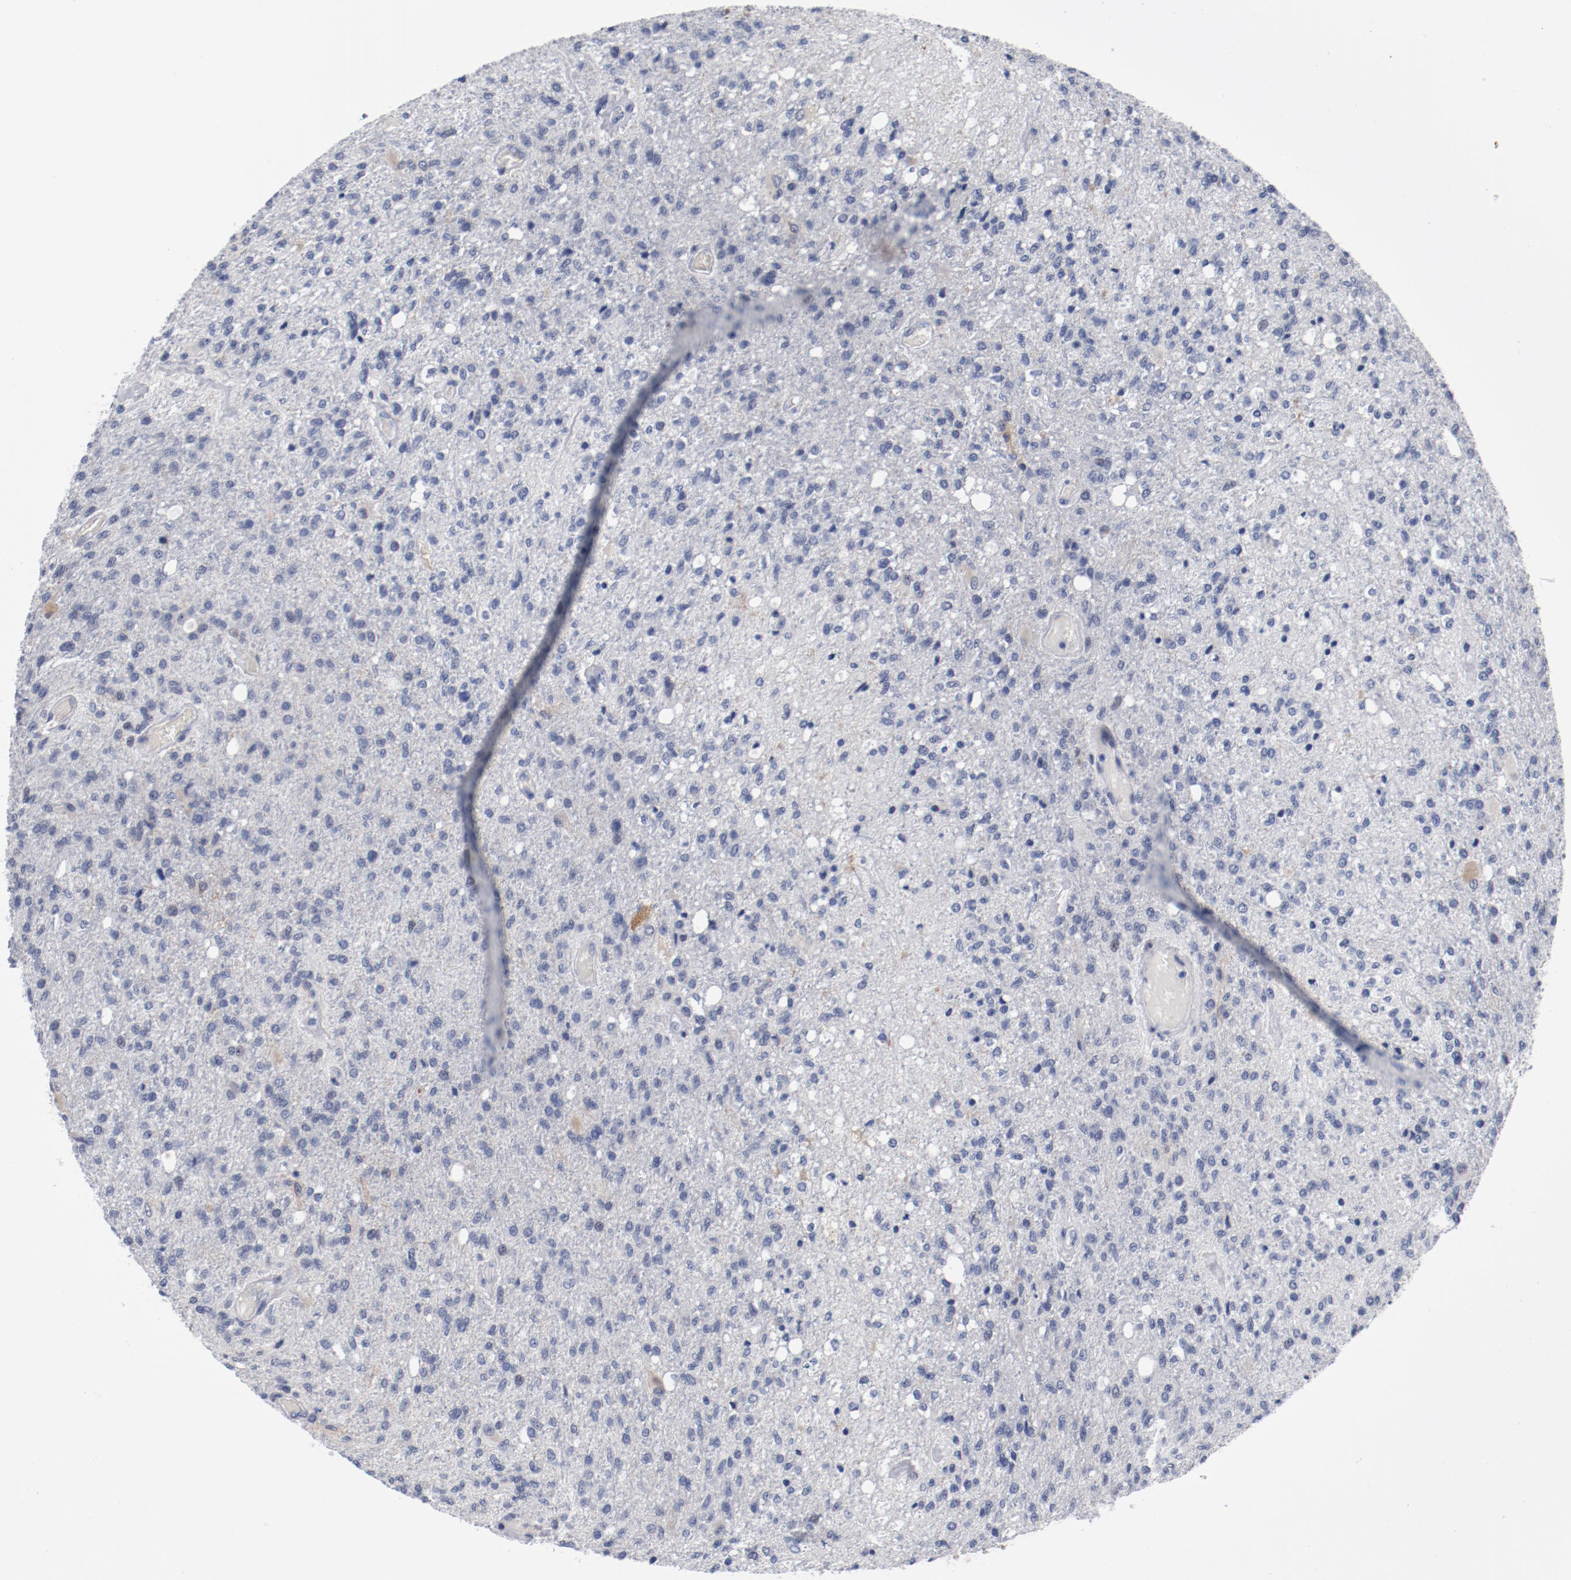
{"staining": {"intensity": "negative", "quantity": "none", "location": "none"}, "tissue": "glioma", "cell_type": "Tumor cells", "image_type": "cancer", "snomed": [{"axis": "morphology", "description": "Normal tissue, NOS"}, {"axis": "morphology", "description": "Glioma, malignant, High grade"}, {"axis": "topography", "description": "Cerebral cortex"}], "caption": "This is an IHC image of human high-grade glioma (malignant). There is no positivity in tumor cells.", "gene": "ANKLE2", "patient": {"sex": "male", "age": 77}}